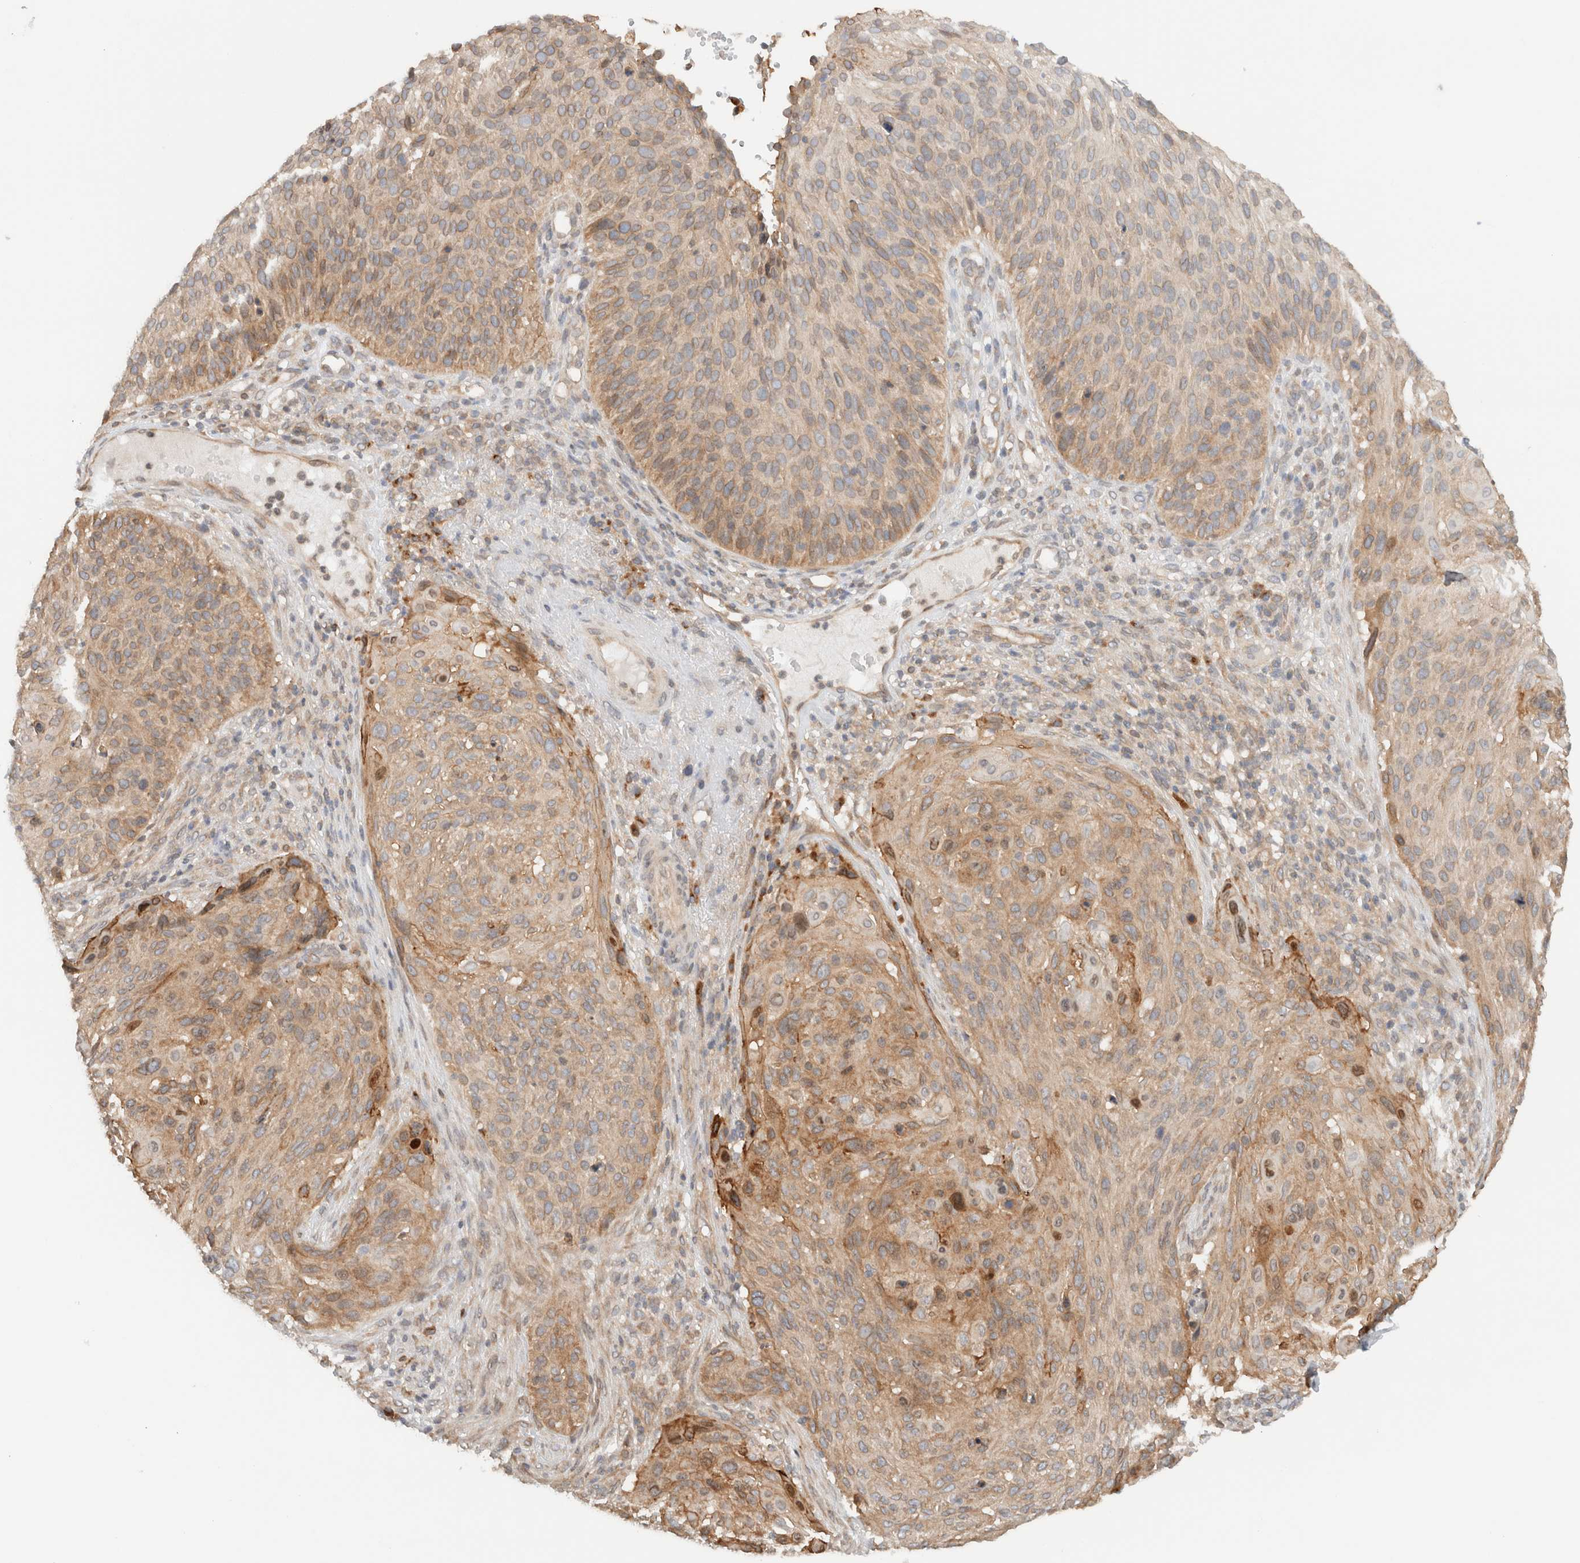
{"staining": {"intensity": "moderate", "quantity": "<25%", "location": "cytoplasmic/membranous"}, "tissue": "cervical cancer", "cell_type": "Tumor cells", "image_type": "cancer", "snomed": [{"axis": "morphology", "description": "Squamous cell carcinoma, NOS"}, {"axis": "topography", "description": "Cervix"}], "caption": "Immunohistochemistry (IHC) (DAB) staining of human cervical squamous cell carcinoma reveals moderate cytoplasmic/membranous protein positivity in about <25% of tumor cells.", "gene": "ARFGEF2", "patient": {"sex": "female", "age": 74}}